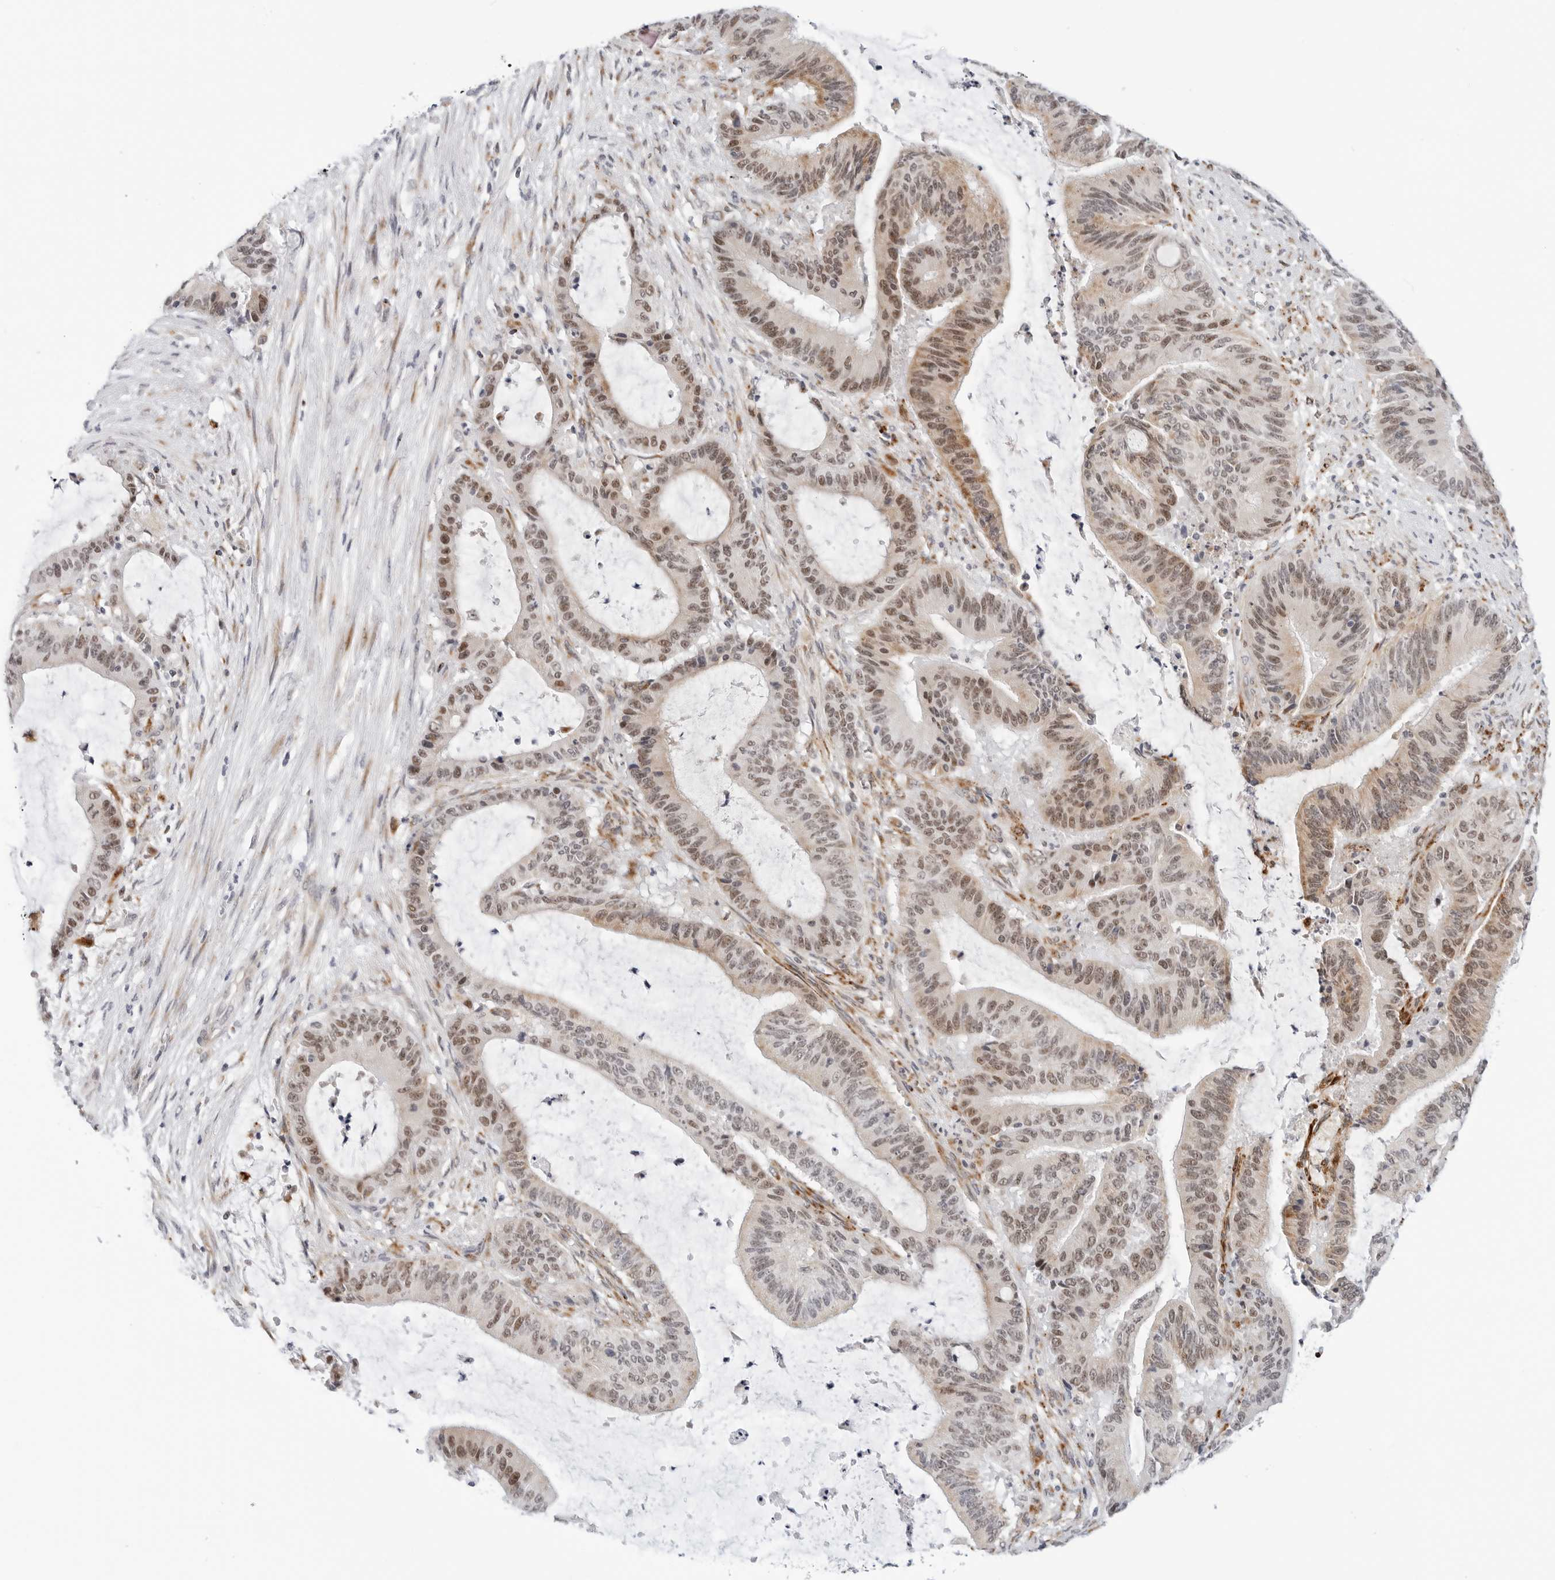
{"staining": {"intensity": "moderate", "quantity": "25%-75%", "location": "nuclear"}, "tissue": "liver cancer", "cell_type": "Tumor cells", "image_type": "cancer", "snomed": [{"axis": "morphology", "description": "Normal tissue, NOS"}, {"axis": "morphology", "description": "Cholangiocarcinoma"}, {"axis": "topography", "description": "Liver"}, {"axis": "topography", "description": "Peripheral nerve tissue"}], "caption": "Immunohistochemical staining of human liver cancer demonstrates medium levels of moderate nuclear expression in approximately 25%-75% of tumor cells.", "gene": "TSEN2", "patient": {"sex": "female", "age": 73}}